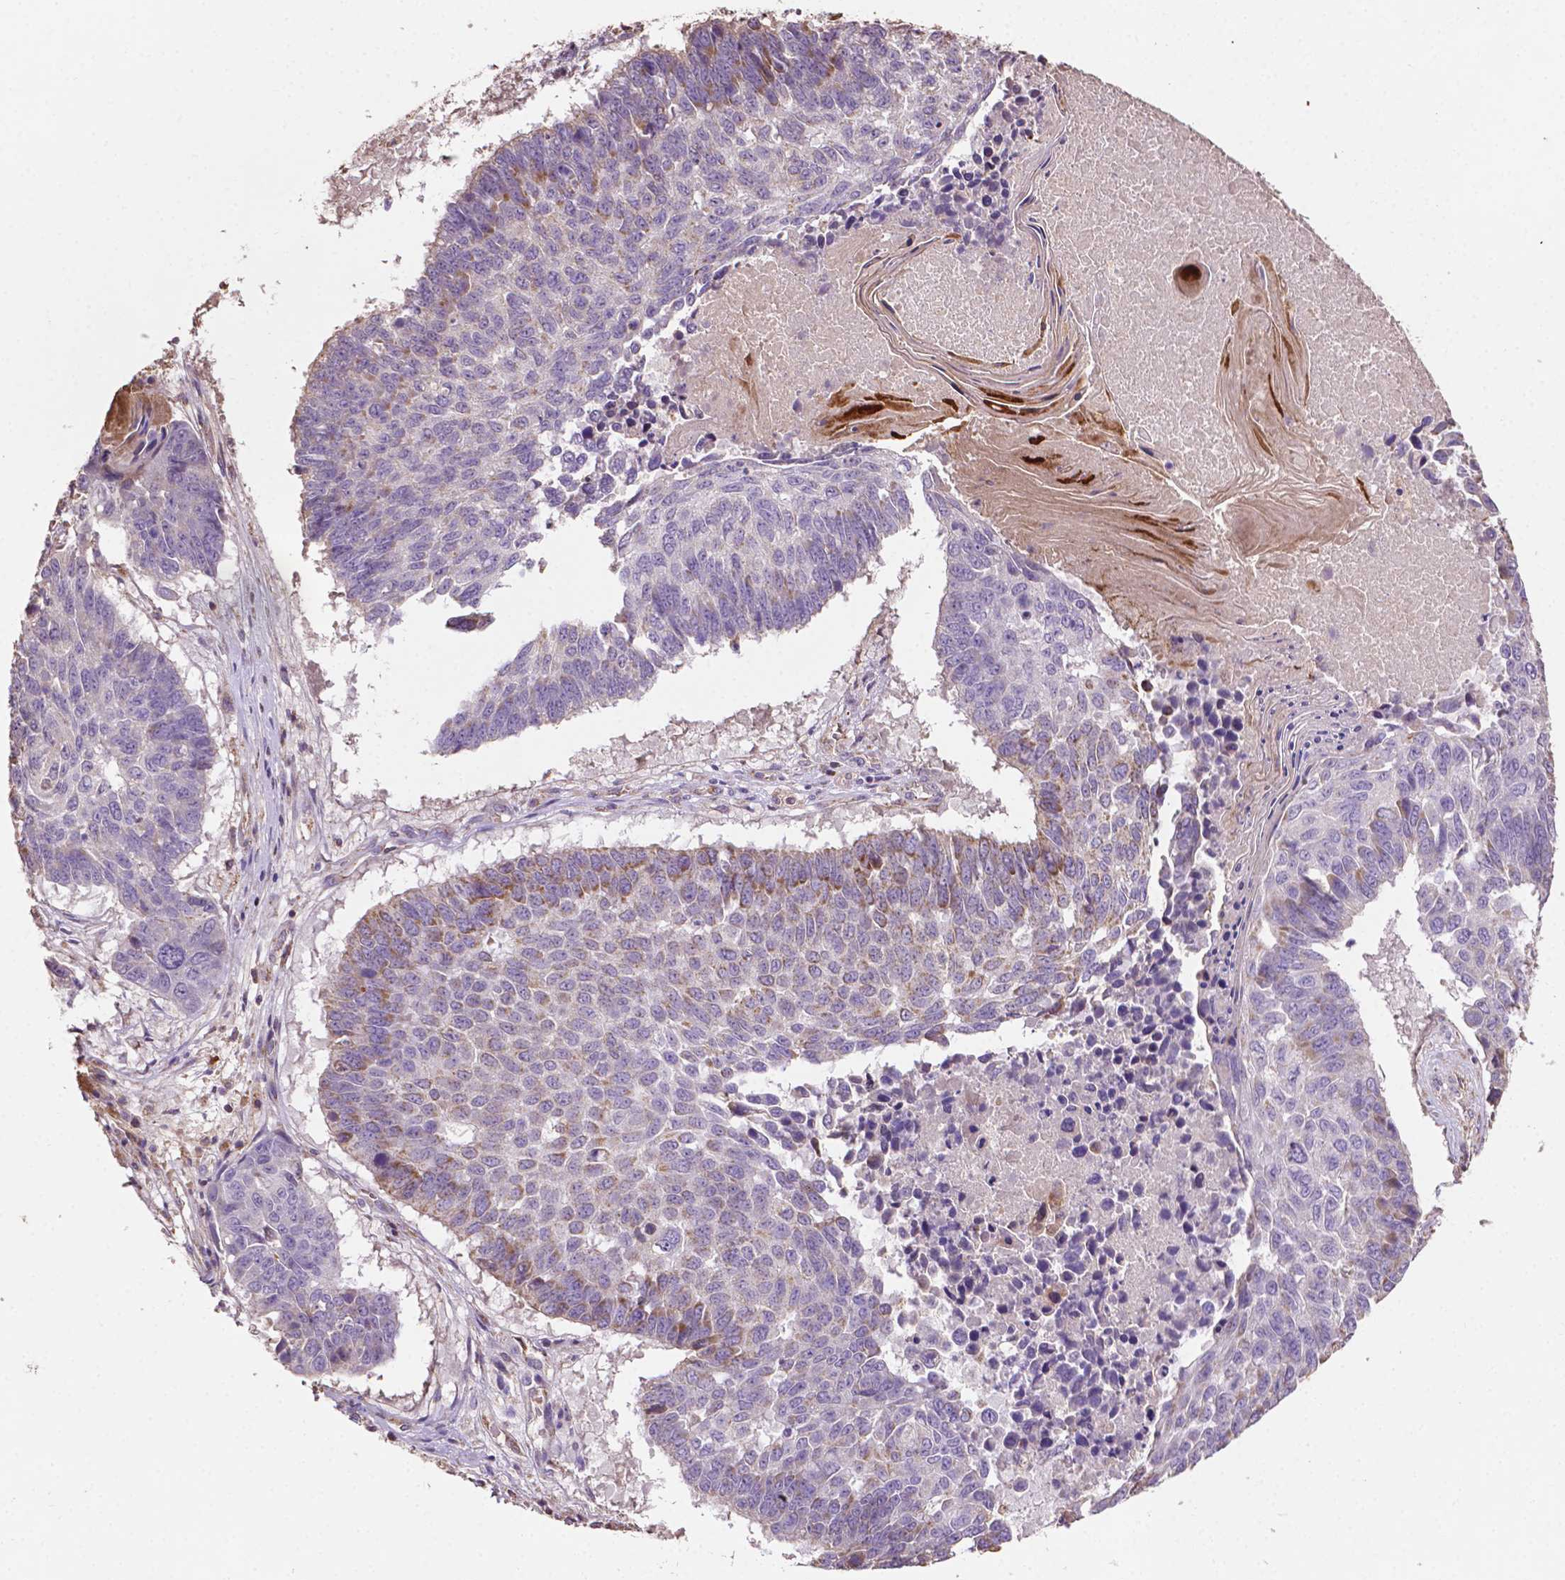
{"staining": {"intensity": "moderate", "quantity": "<25%", "location": "cytoplasmic/membranous"}, "tissue": "lung cancer", "cell_type": "Tumor cells", "image_type": "cancer", "snomed": [{"axis": "morphology", "description": "Squamous cell carcinoma, NOS"}, {"axis": "topography", "description": "Lung"}], "caption": "DAB (3,3'-diaminobenzidine) immunohistochemical staining of lung squamous cell carcinoma demonstrates moderate cytoplasmic/membranous protein positivity in approximately <25% of tumor cells.", "gene": "LRR1", "patient": {"sex": "male", "age": 73}}